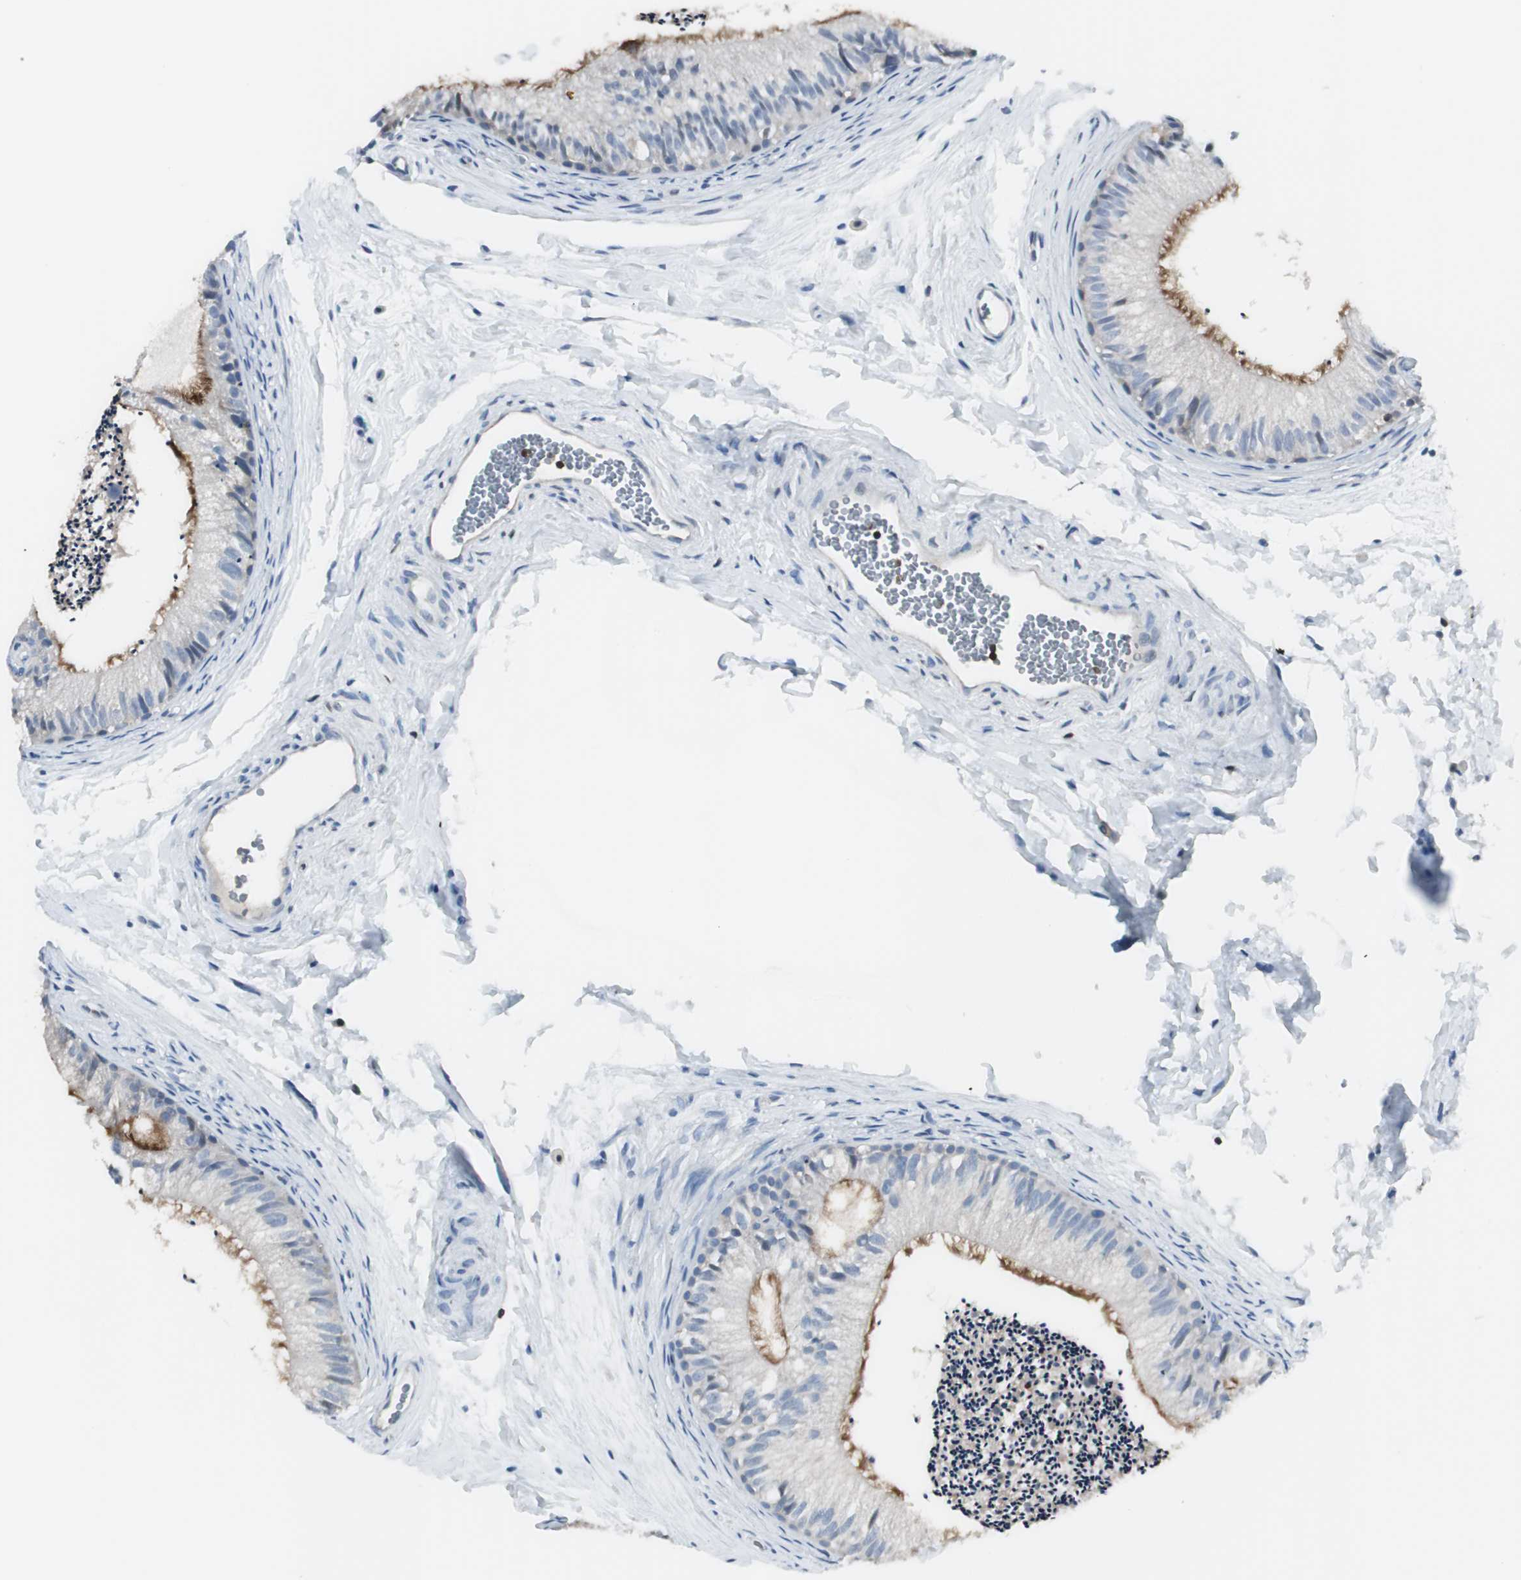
{"staining": {"intensity": "strong", "quantity": ">75%", "location": "cytoplasmic/membranous"}, "tissue": "epididymis", "cell_type": "Glandular cells", "image_type": "normal", "snomed": [{"axis": "morphology", "description": "Normal tissue, NOS"}, {"axis": "topography", "description": "Epididymis"}], "caption": "Protein staining of unremarkable epididymis shows strong cytoplasmic/membranous staining in approximately >75% of glandular cells. The protein of interest is shown in brown color, while the nuclei are stained blue.", "gene": "SLC9A3R1", "patient": {"sex": "male", "age": 56}}